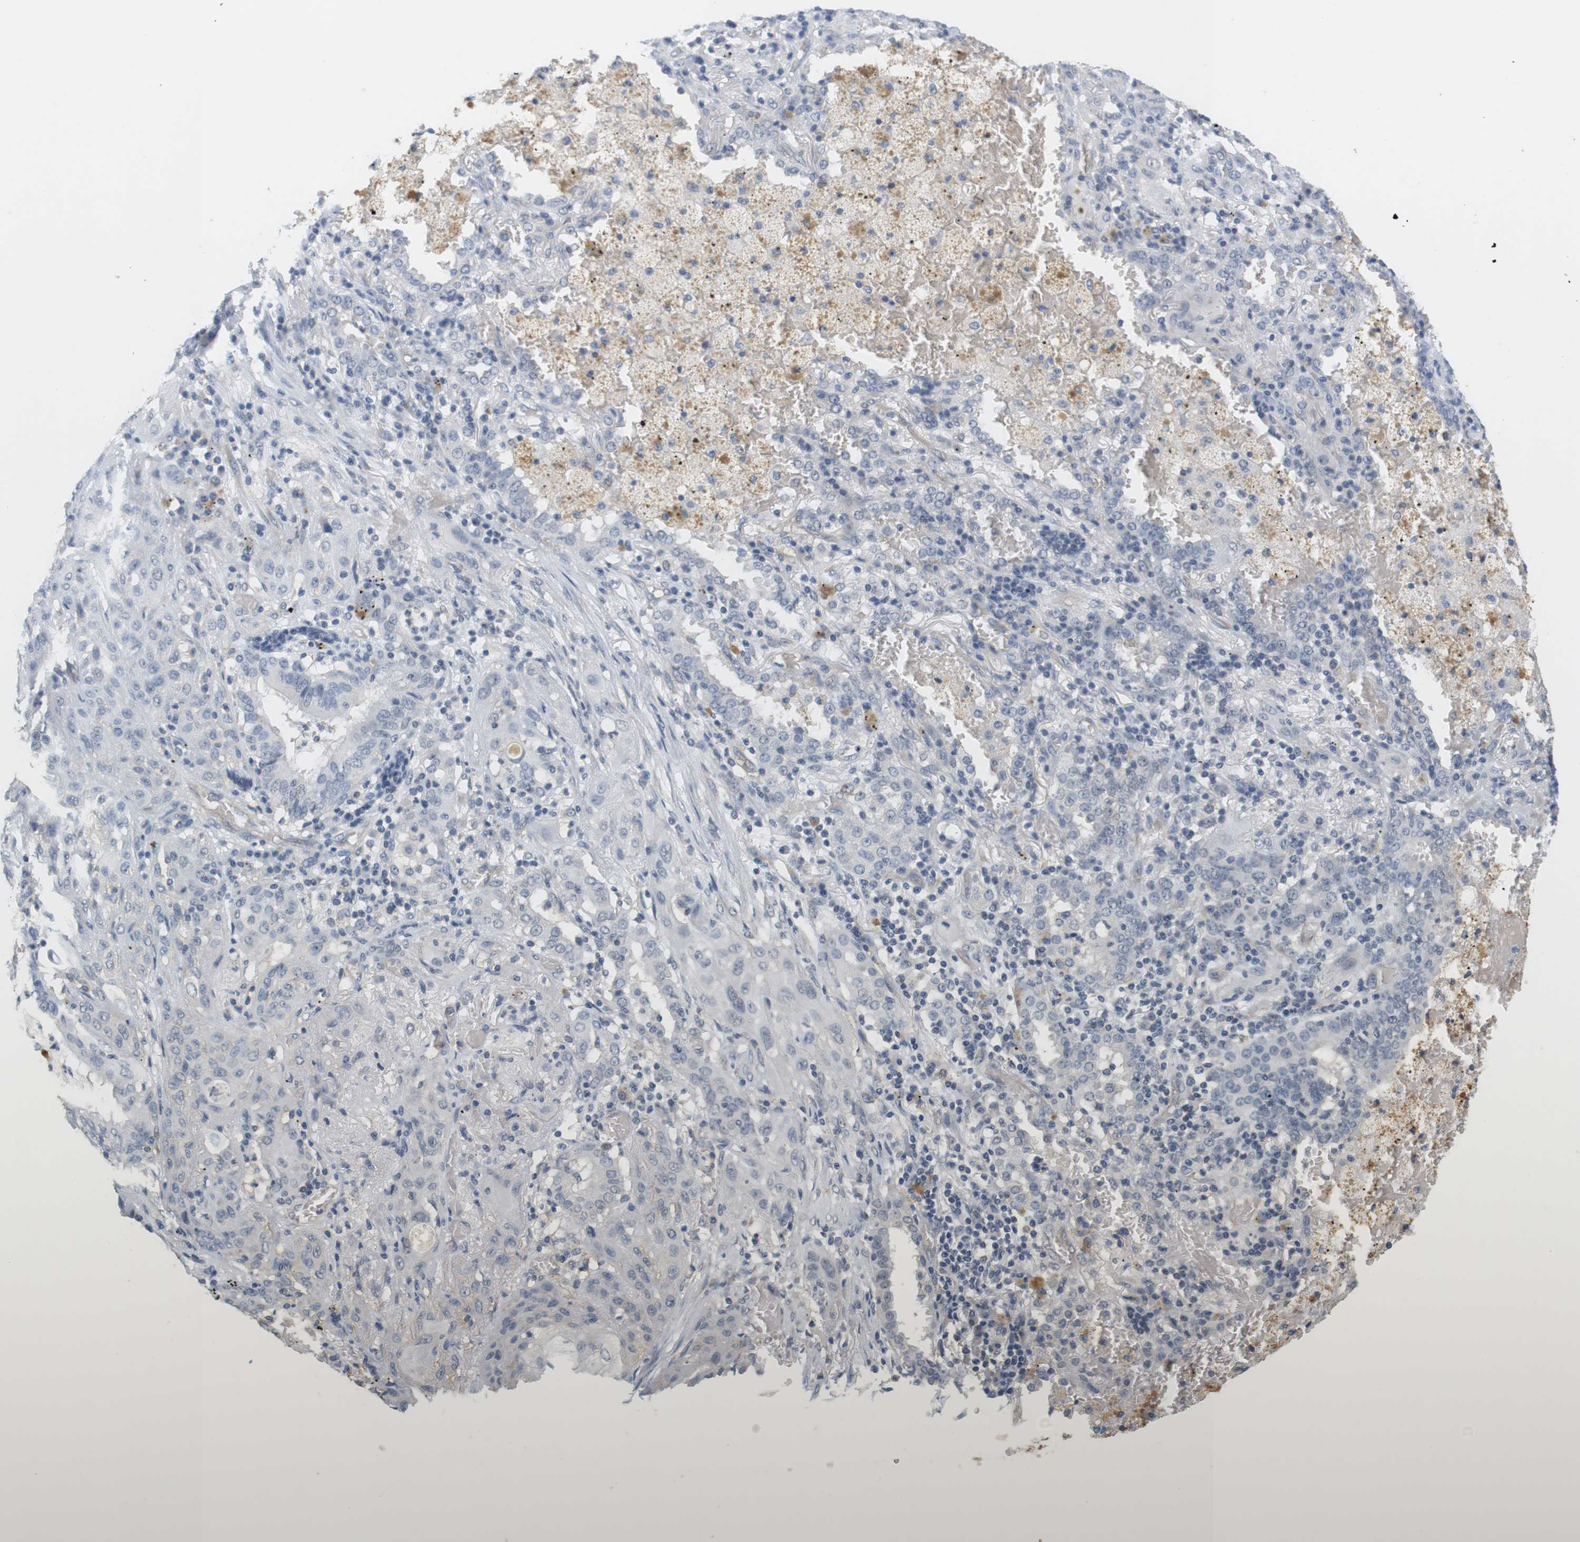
{"staining": {"intensity": "negative", "quantity": "none", "location": "none"}, "tissue": "lung cancer", "cell_type": "Tumor cells", "image_type": "cancer", "snomed": [{"axis": "morphology", "description": "Squamous cell carcinoma, NOS"}, {"axis": "topography", "description": "Lung"}], "caption": "Tumor cells are negative for brown protein staining in squamous cell carcinoma (lung).", "gene": "OSR1", "patient": {"sex": "female", "age": 47}}